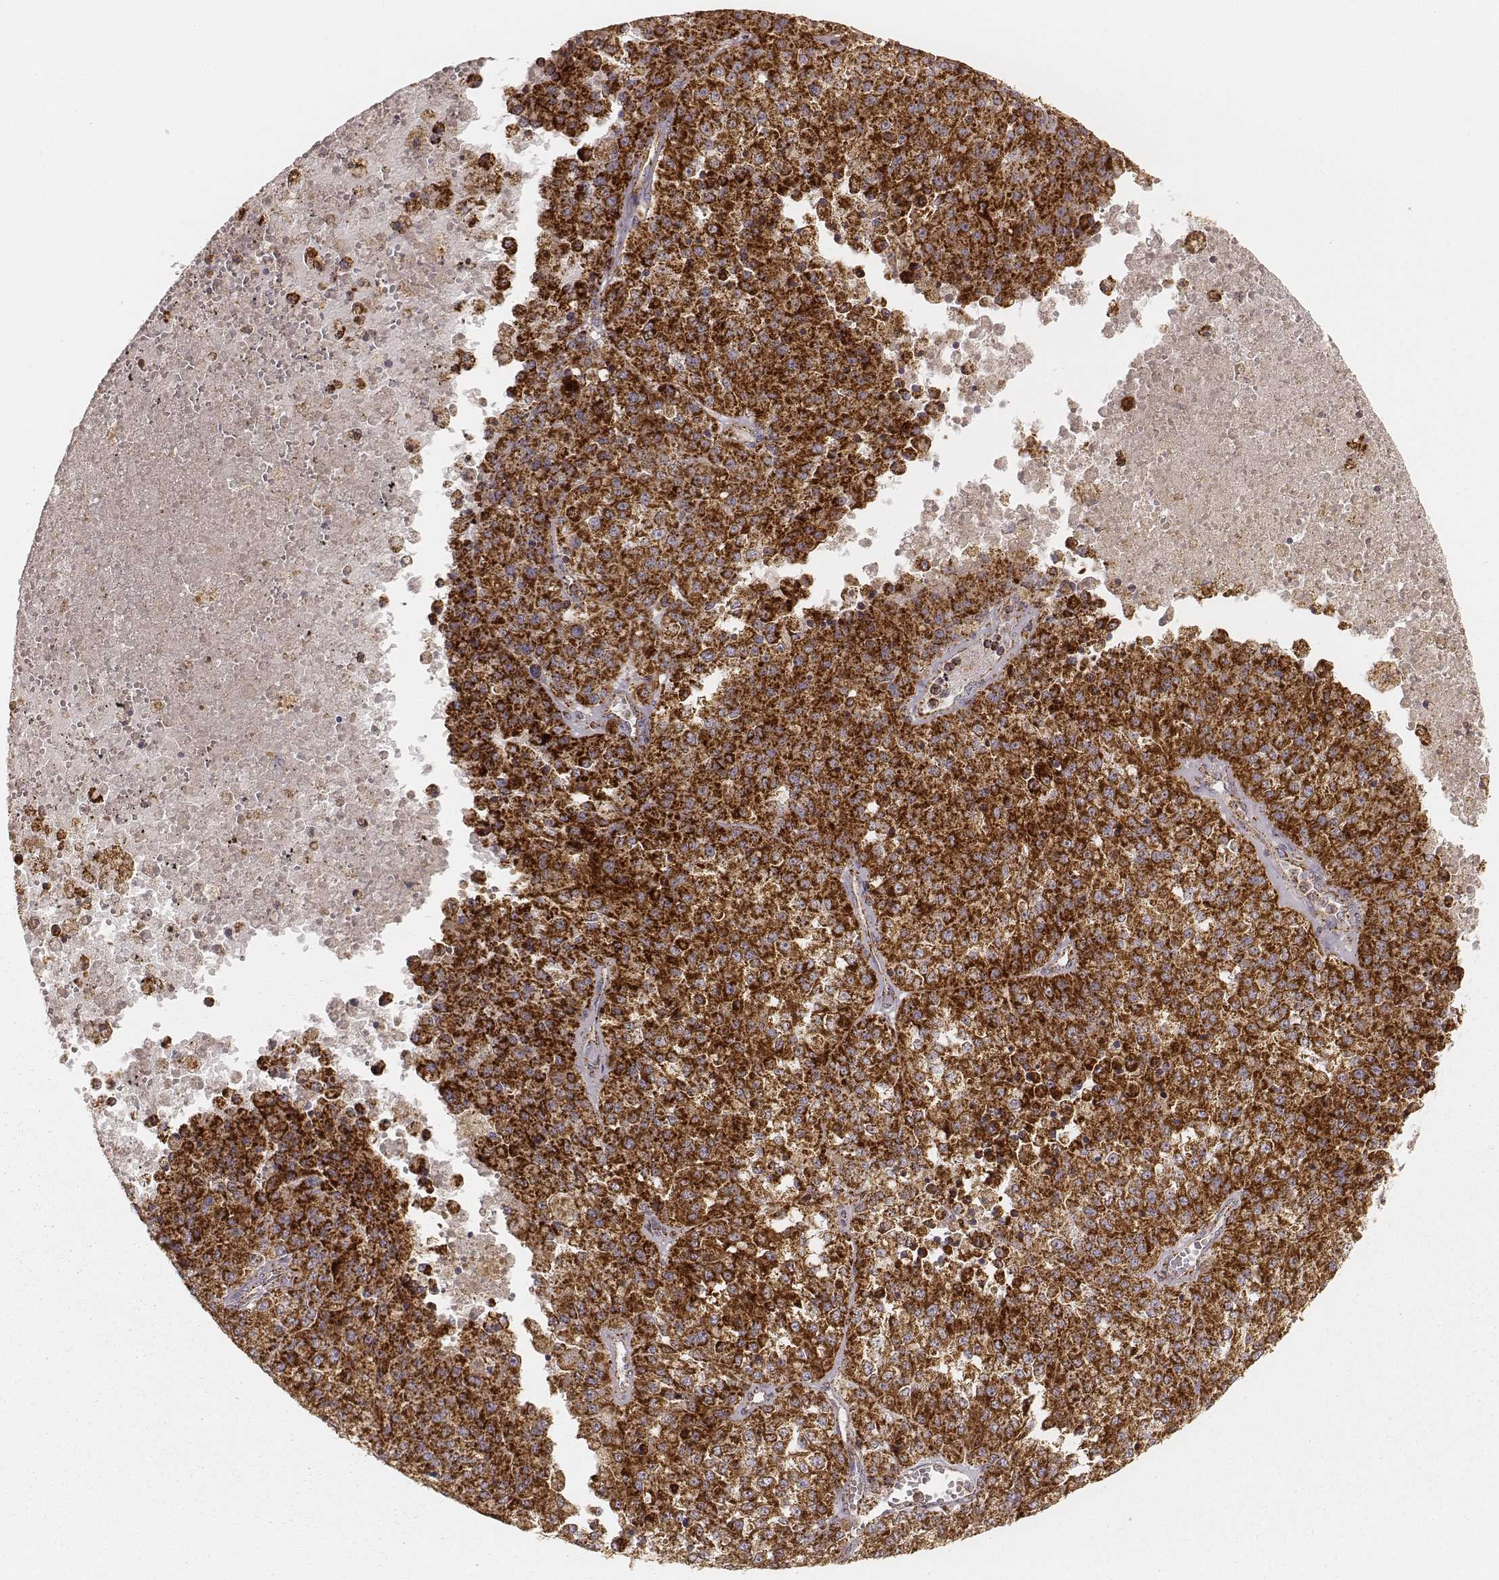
{"staining": {"intensity": "strong", "quantity": ">75%", "location": "cytoplasmic/membranous"}, "tissue": "melanoma", "cell_type": "Tumor cells", "image_type": "cancer", "snomed": [{"axis": "morphology", "description": "Malignant melanoma, Metastatic site"}, {"axis": "topography", "description": "Lymph node"}], "caption": "Tumor cells demonstrate high levels of strong cytoplasmic/membranous expression in approximately >75% of cells in human melanoma.", "gene": "CS", "patient": {"sex": "female", "age": 64}}